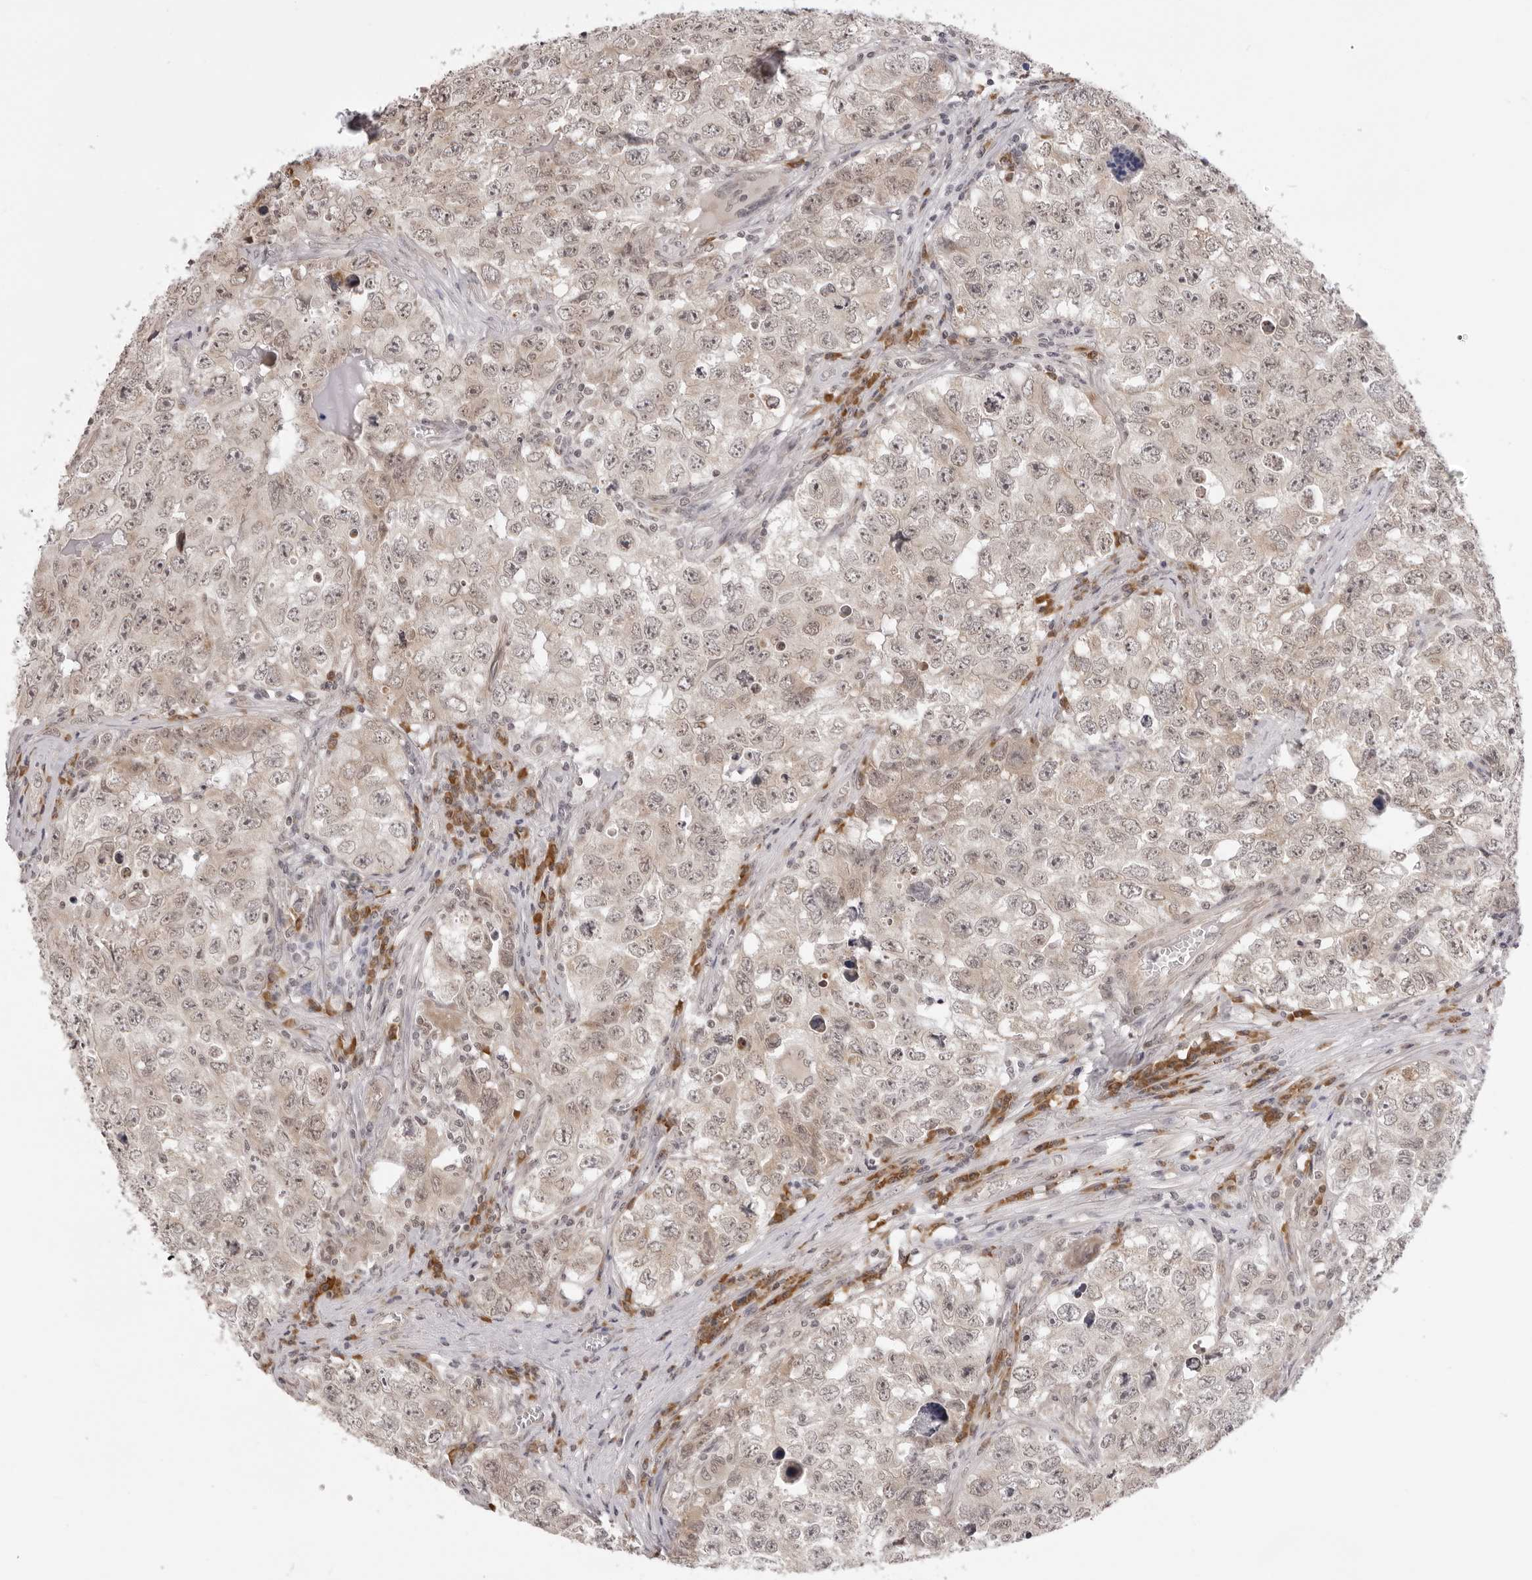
{"staining": {"intensity": "weak", "quantity": "<25%", "location": "cytoplasmic/membranous"}, "tissue": "testis cancer", "cell_type": "Tumor cells", "image_type": "cancer", "snomed": [{"axis": "morphology", "description": "Seminoma, NOS"}, {"axis": "morphology", "description": "Carcinoma, Embryonal, NOS"}, {"axis": "topography", "description": "Testis"}], "caption": "IHC histopathology image of neoplastic tissue: human testis seminoma stained with DAB (3,3'-diaminobenzidine) shows no significant protein staining in tumor cells. (DAB immunohistochemistry, high magnification).", "gene": "ZC3H11A", "patient": {"sex": "male", "age": 43}}